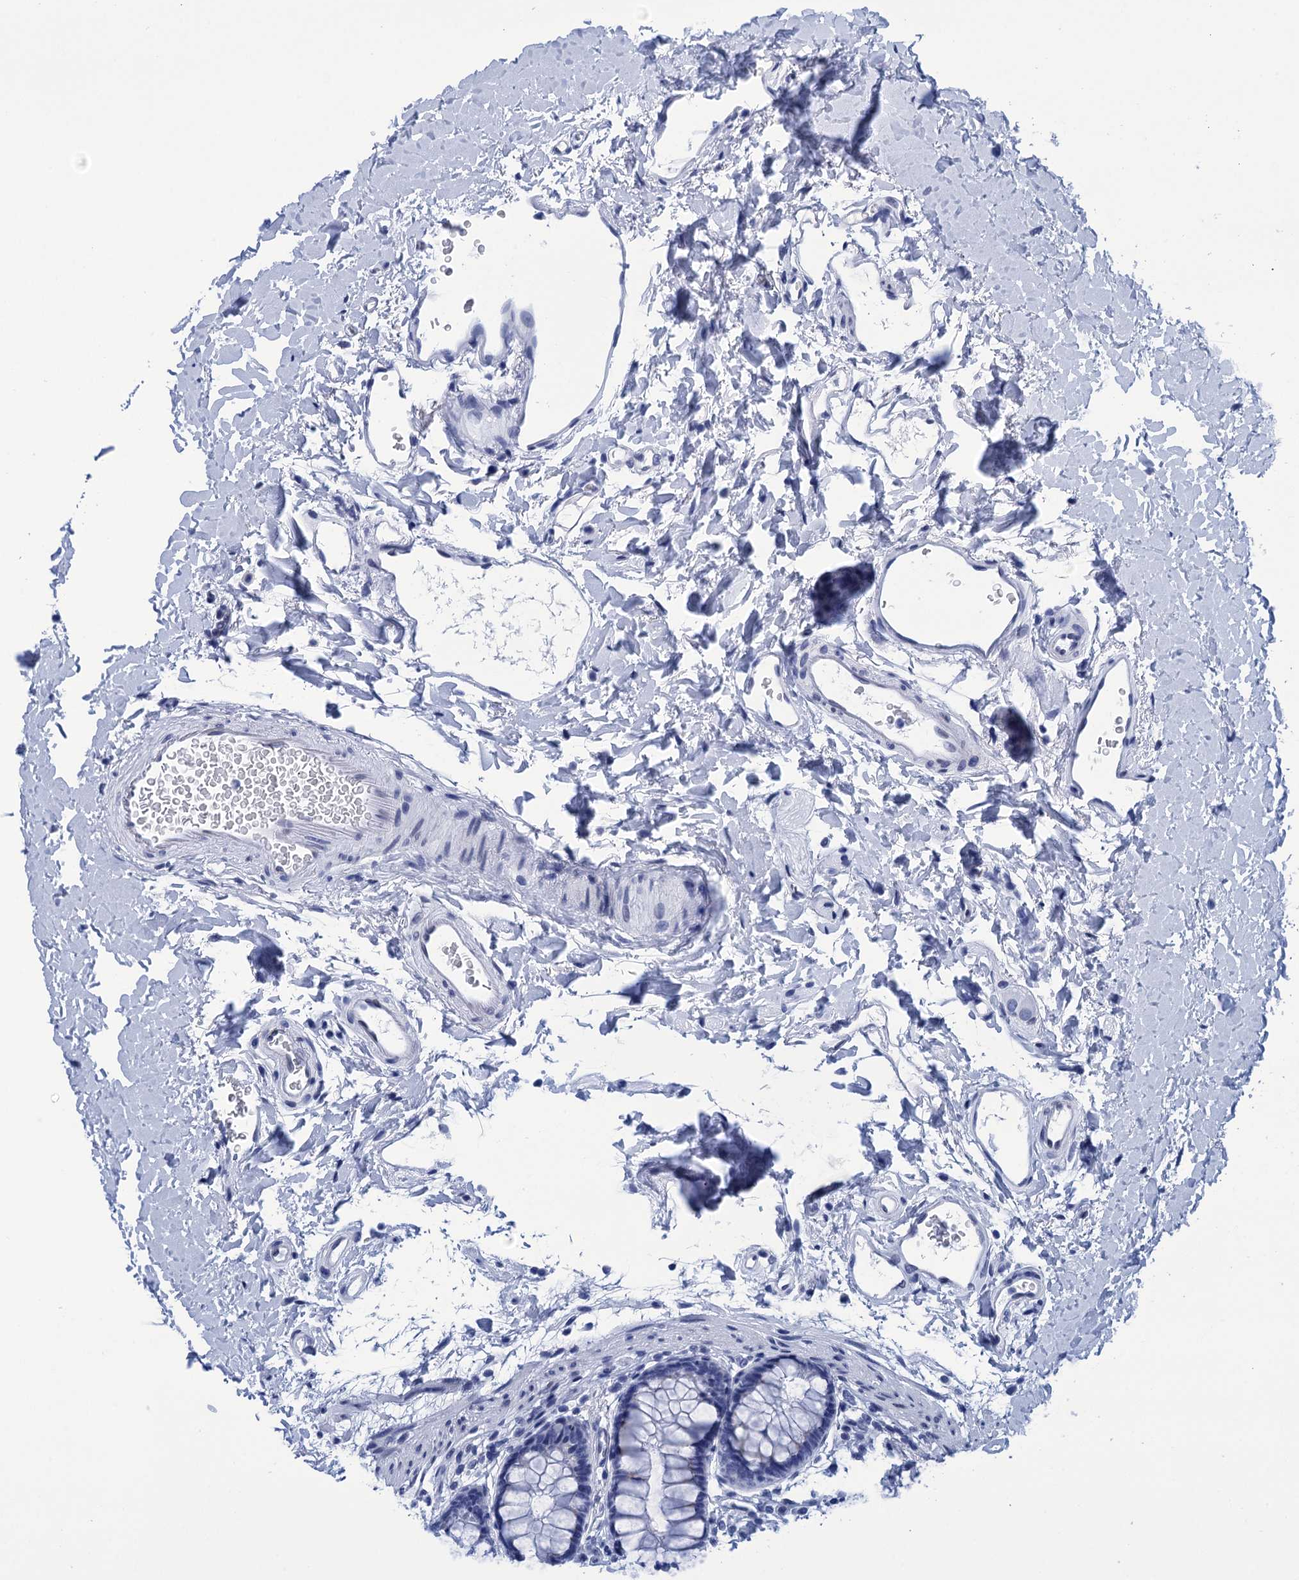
{"staining": {"intensity": "negative", "quantity": "none", "location": "none"}, "tissue": "rectum", "cell_type": "Glandular cells", "image_type": "normal", "snomed": [{"axis": "morphology", "description": "Normal tissue, NOS"}, {"axis": "topography", "description": "Rectum"}], "caption": "This is an immunohistochemistry histopathology image of benign rectum. There is no expression in glandular cells.", "gene": "METTL25", "patient": {"sex": "female", "age": 65}}